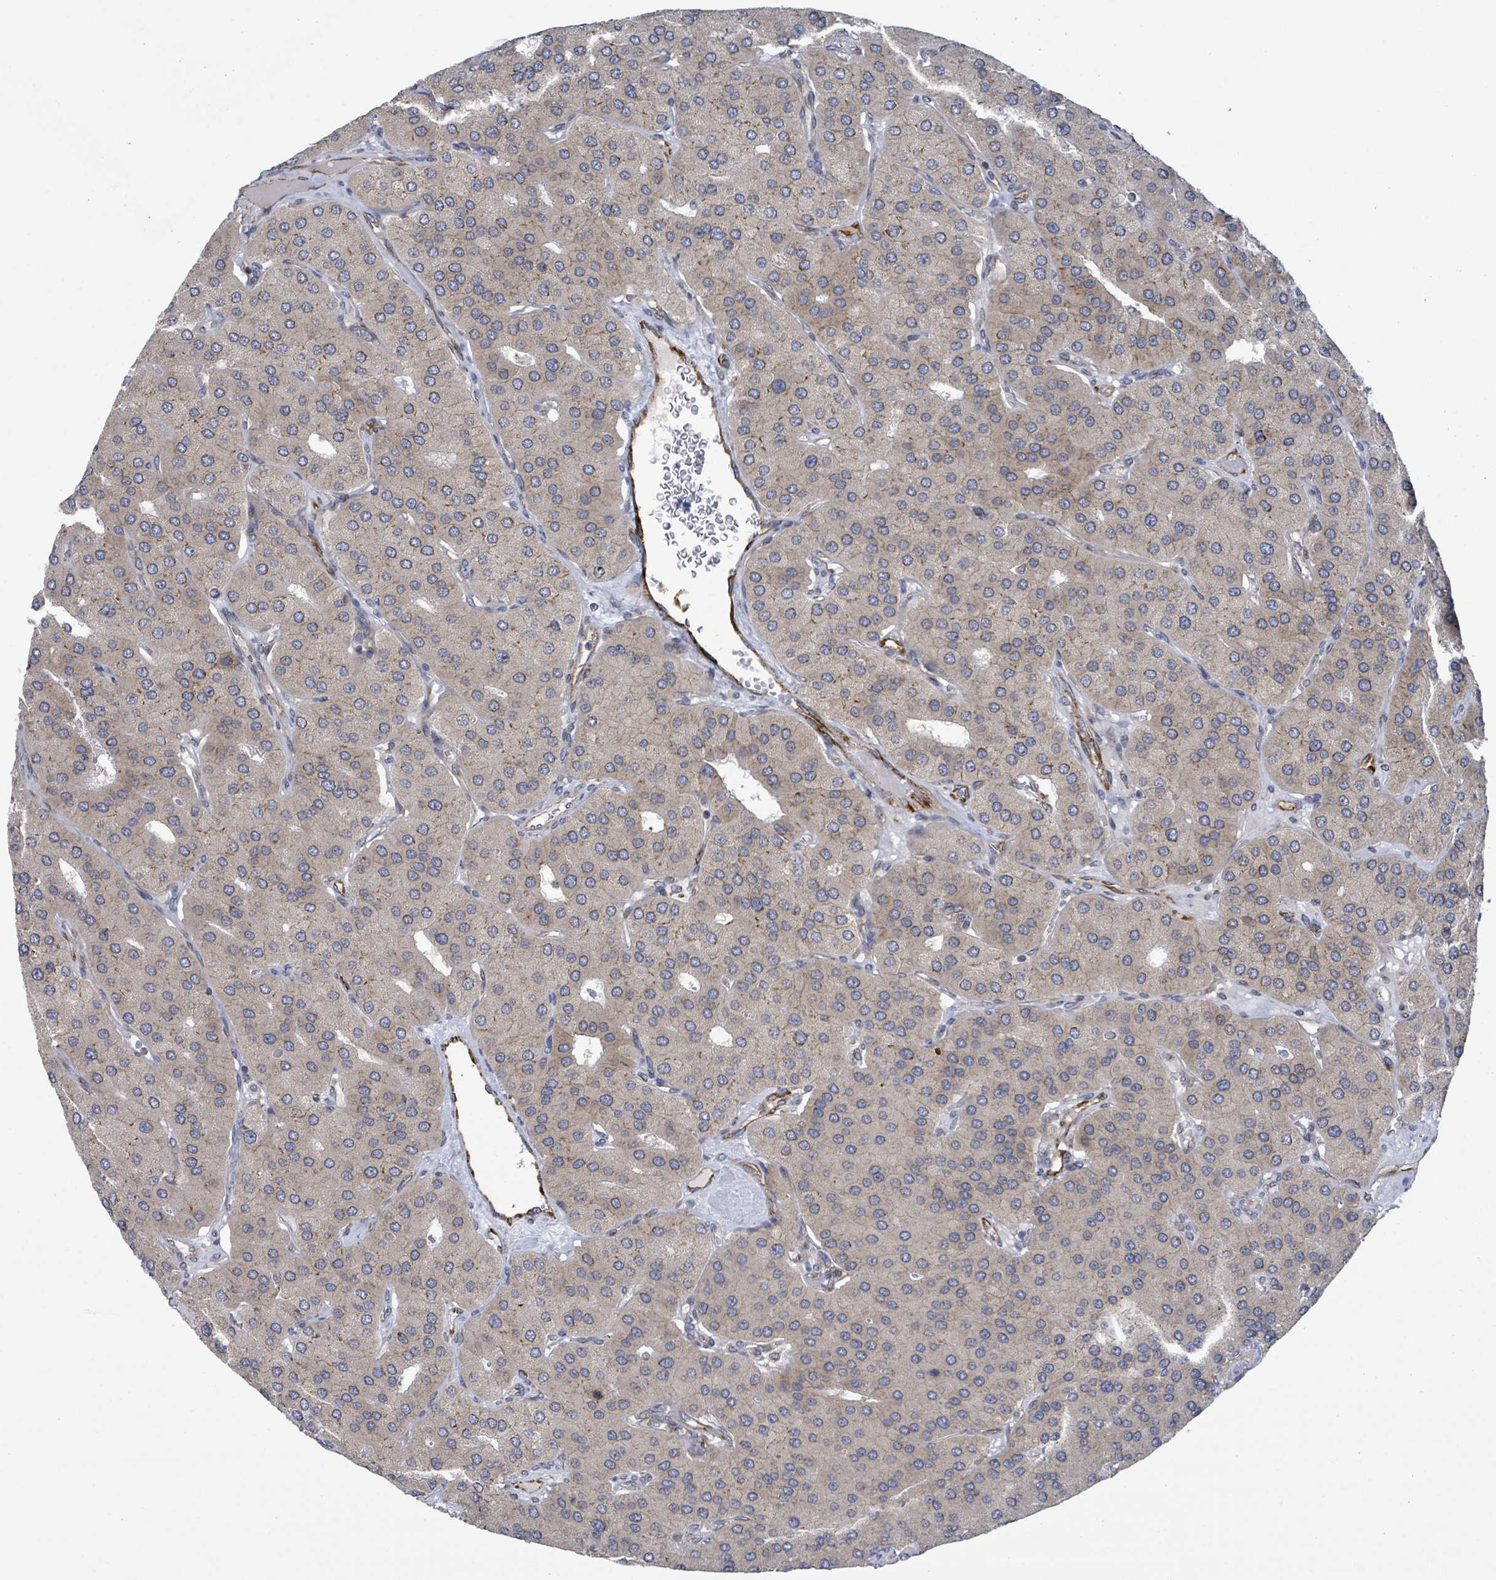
{"staining": {"intensity": "weak", "quantity": "<25%", "location": "cytoplasmic/membranous"}, "tissue": "parathyroid gland", "cell_type": "Glandular cells", "image_type": "normal", "snomed": [{"axis": "morphology", "description": "Normal tissue, NOS"}, {"axis": "morphology", "description": "Adenoma, NOS"}, {"axis": "topography", "description": "Parathyroid gland"}], "caption": "Unremarkable parathyroid gland was stained to show a protein in brown. There is no significant expression in glandular cells. (DAB immunohistochemistry (IHC) with hematoxylin counter stain).", "gene": "NOMO1", "patient": {"sex": "female", "age": 86}}